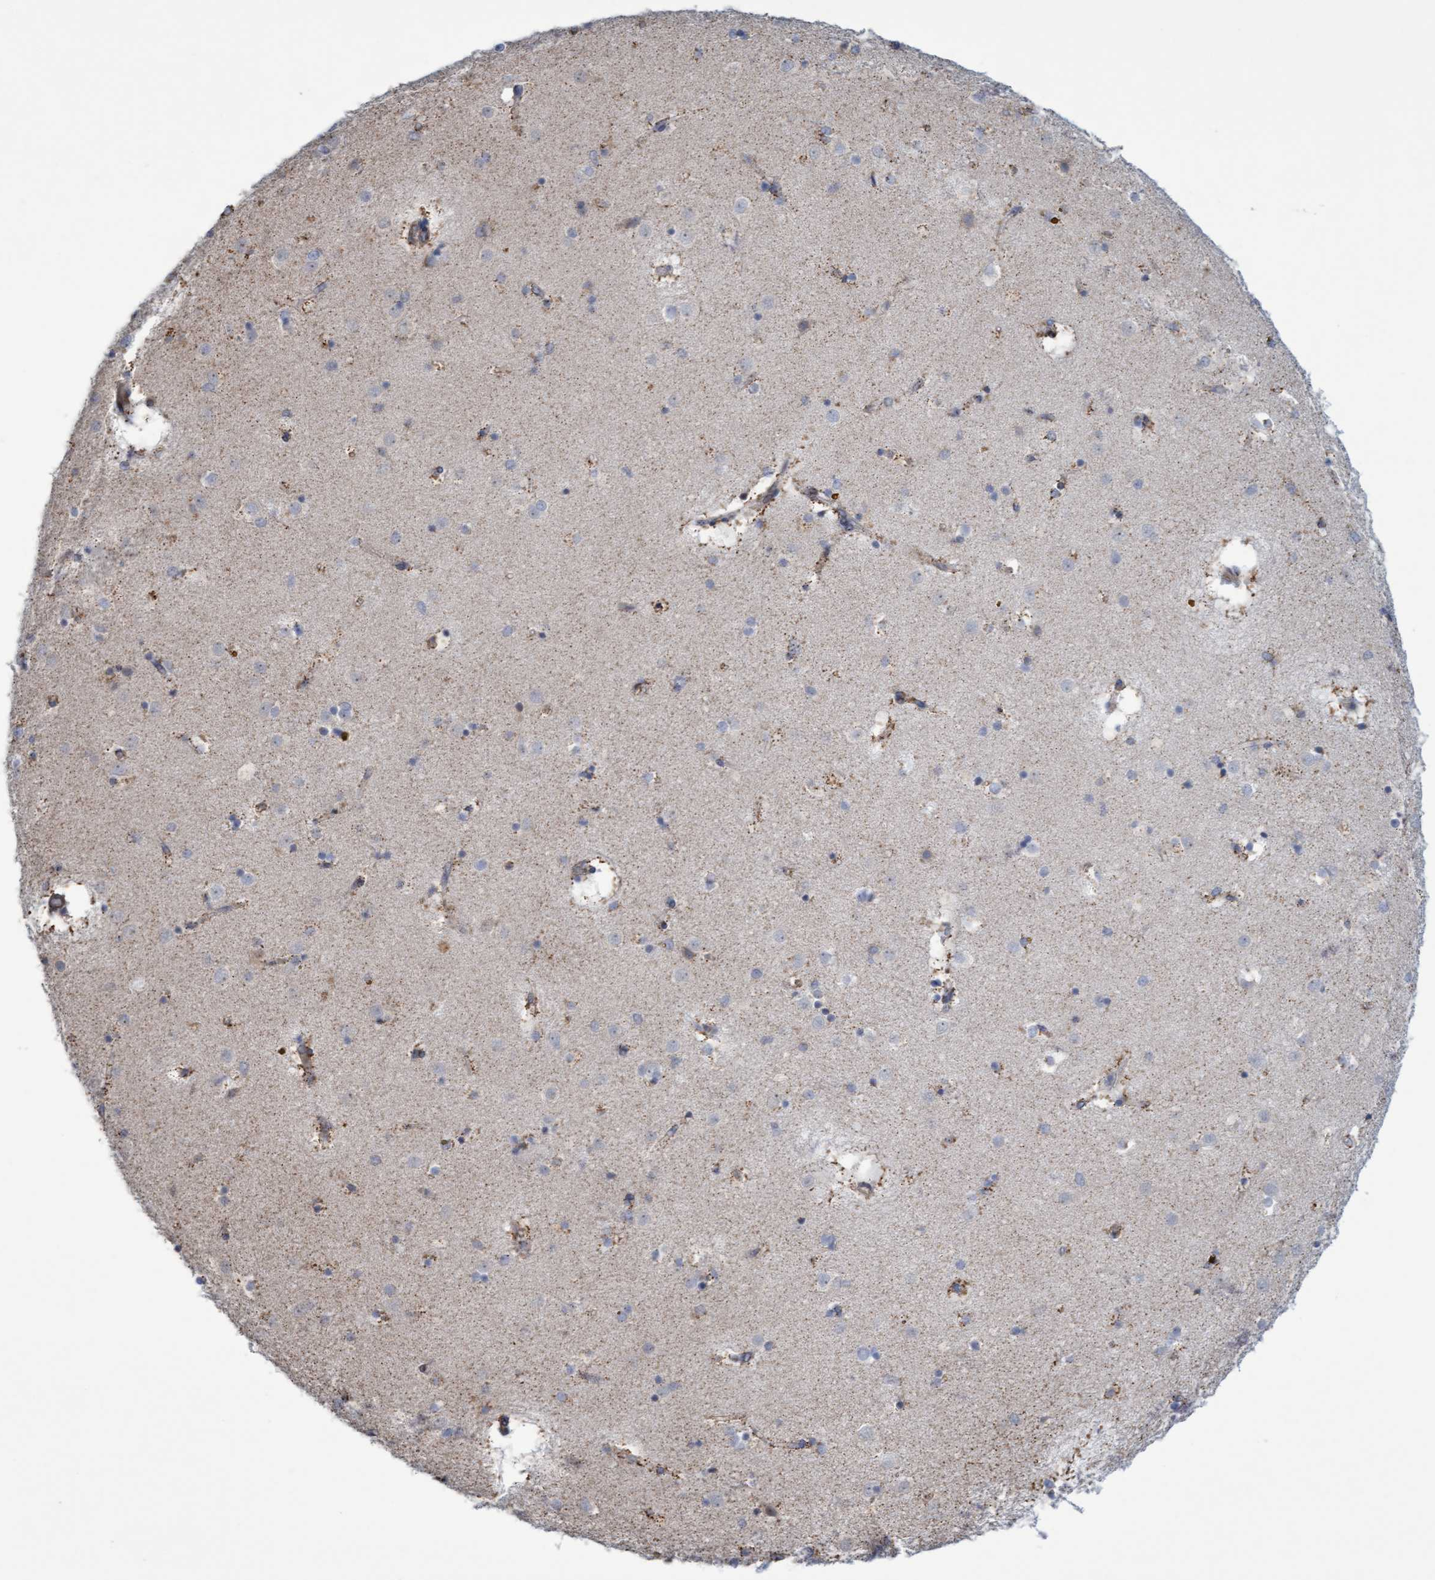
{"staining": {"intensity": "weak", "quantity": "<25%", "location": "cytoplasmic/membranous"}, "tissue": "caudate", "cell_type": "Glial cells", "image_type": "normal", "snomed": [{"axis": "morphology", "description": "Normal tissue, NOS"}, {"axis": "topography", "description": "Lateral ventricle wall"}], "caption": "A high-resolution micrograph shows immunohistochemistry (IHC) staining of unremarkable caudate, which displays no significant expression in glial cells.", "gene": "SLC28A3", "patient": {"sex": "male", "age": 70}}